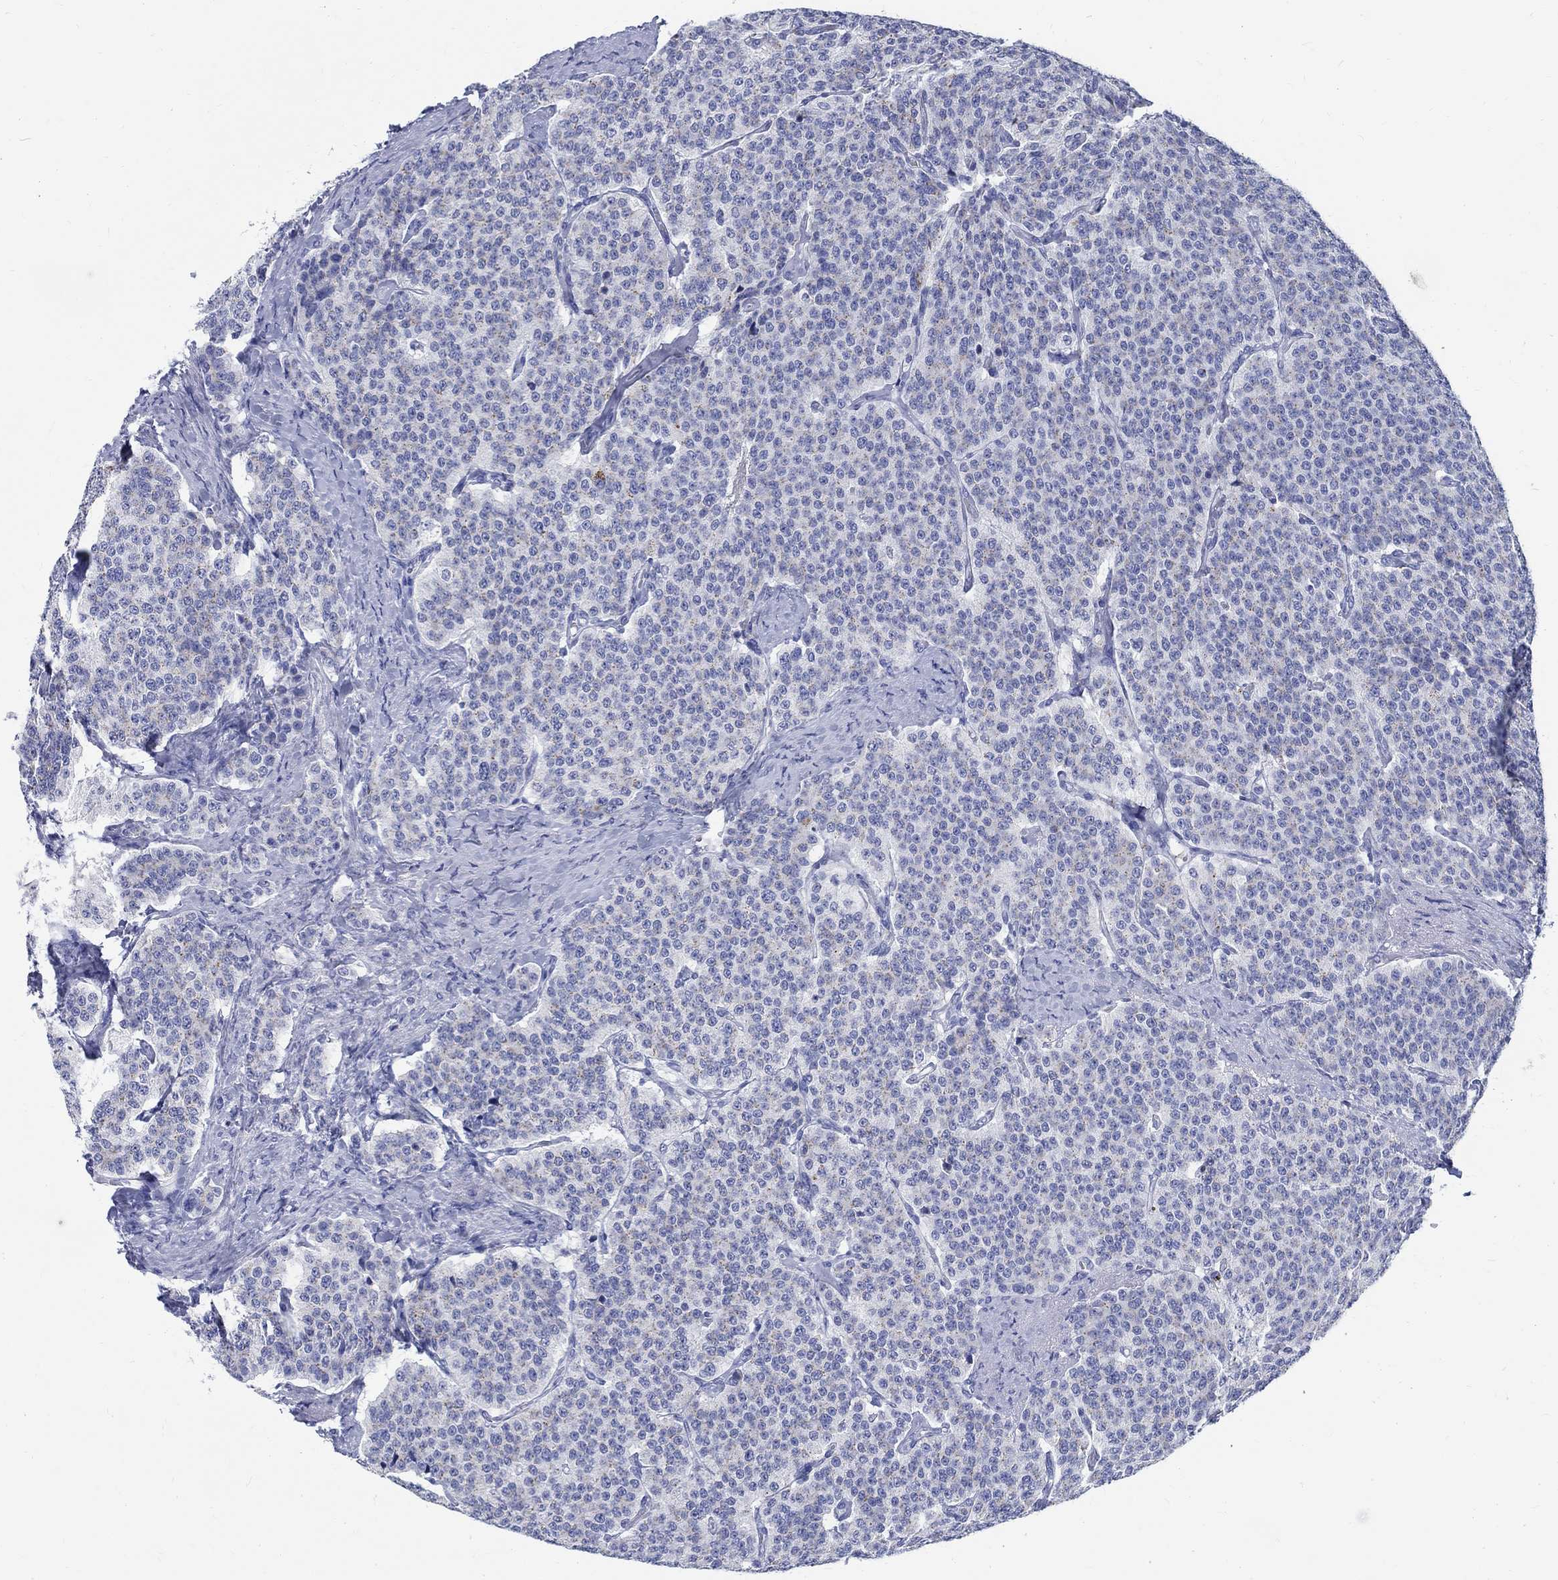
{"staining": {"intensity": "negative", "quantity": "none", "location": "none"}, "tissue": "carcinoid", "cell_type": "Tumor cells", "image_type": "cancer", "snomed": [{"axis": "morphology", "description": "Carcinoid, malignant, NOS"}, {"axis": "topography", "description": "Small intestine"}], "caption": "Immunohistochemical staining of carcinoid reveals no significant positivity in tumor cells.", "gene": "SOX2", "patient": {"sex": "female", "age": 58}}